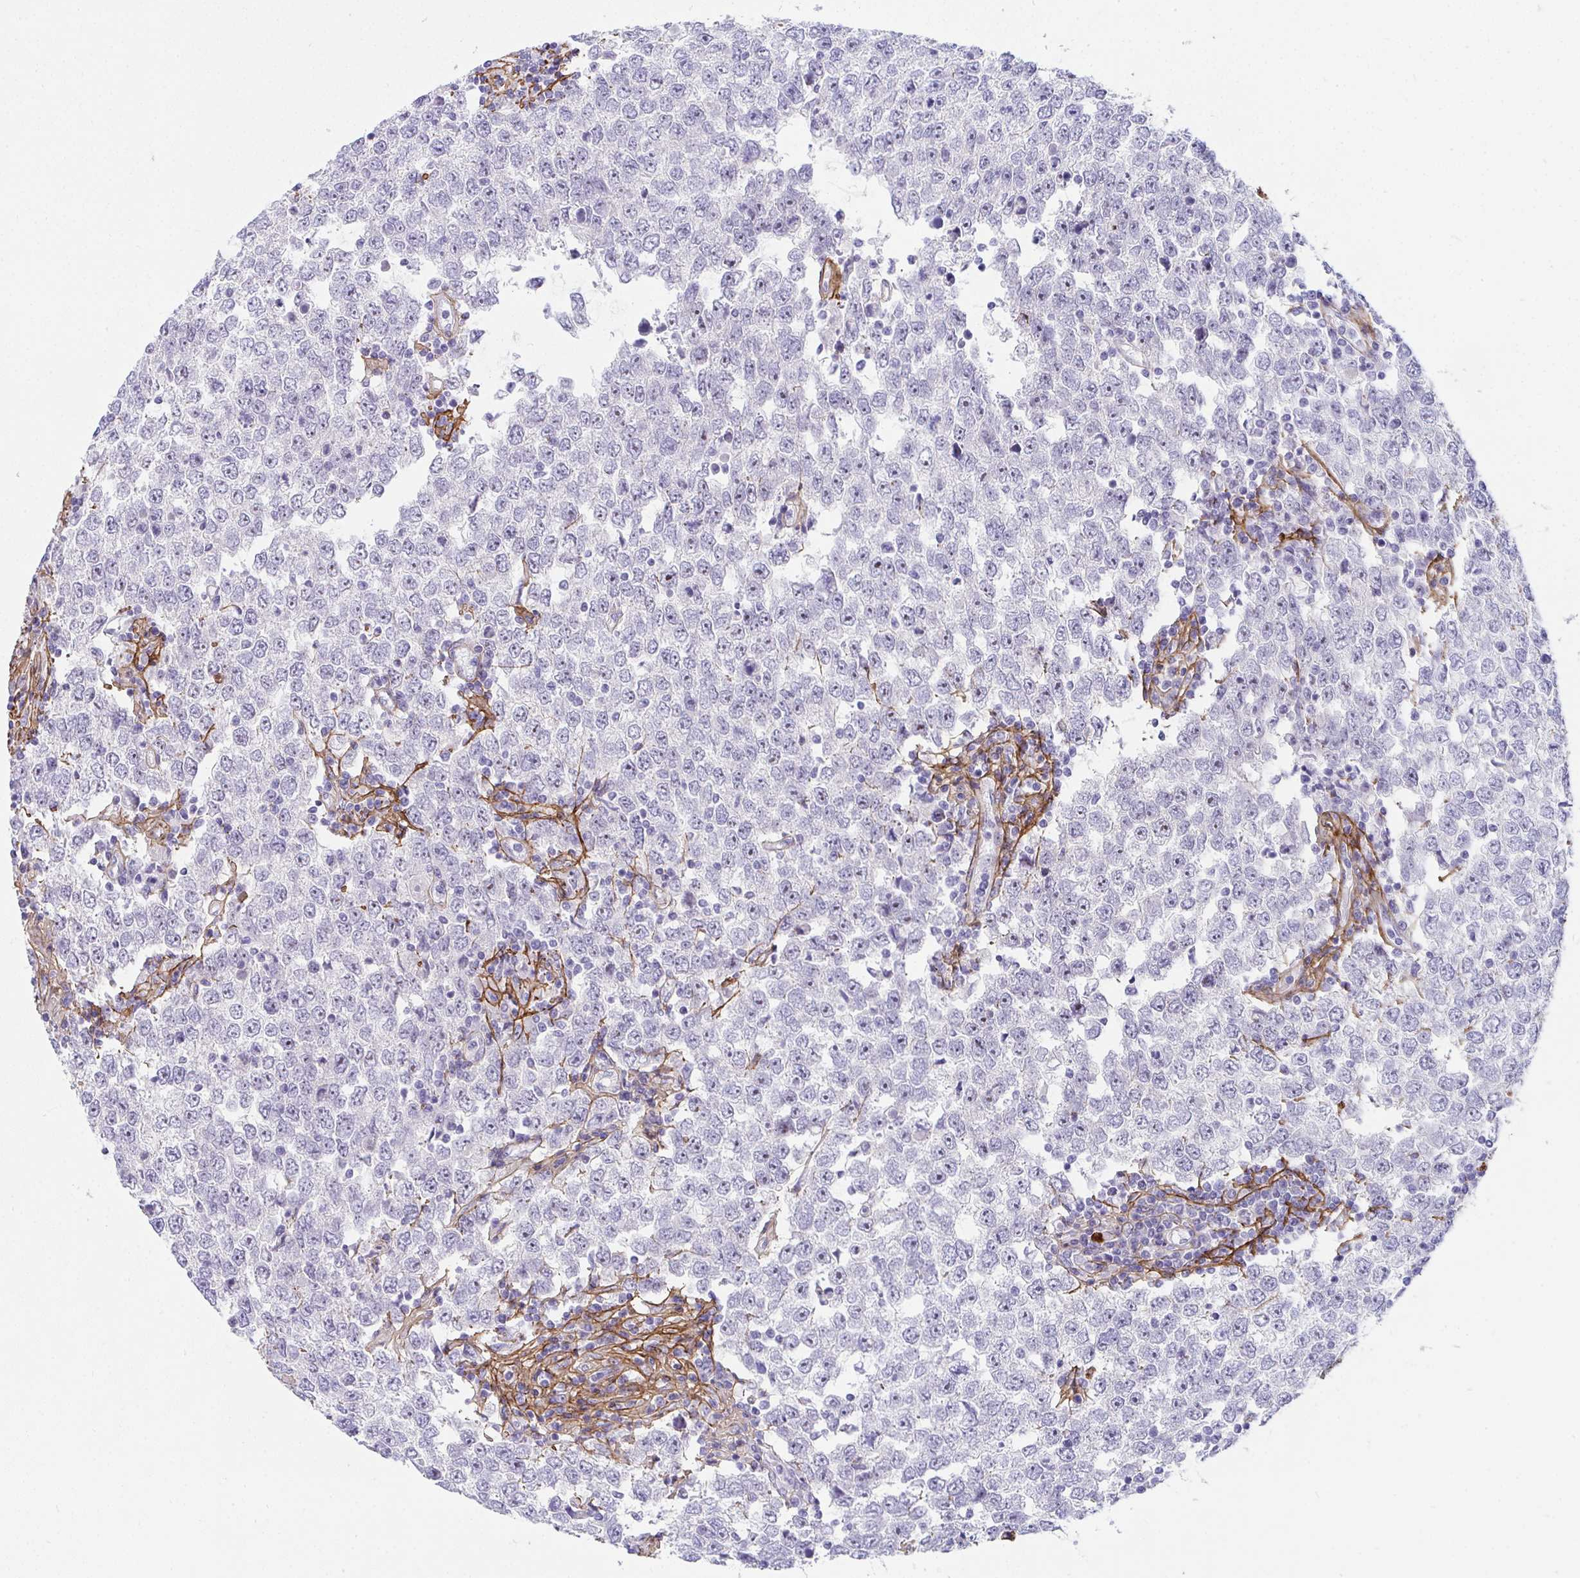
{"staining": {"intensity": "negative", "quantity": "none", "location": "none"}, "tissue": "testis cancer", "cell_type": "Tumor cells", "image_type": "cancer", "snomed": [{"axis": "morphology", "description": "Seminoma, NOS"}, {"axis": "morphology", "description": "Carcinoma, Embryonal, NOS"}, {"axis": "topography", "description": "Testis"}], "caption": "Image shows no significant protein positivity in tumor cells of testis cancer (embryonal carcinoma).", "gene": "LHFPL6", "patient": {"sex": "male", "age": 28}}